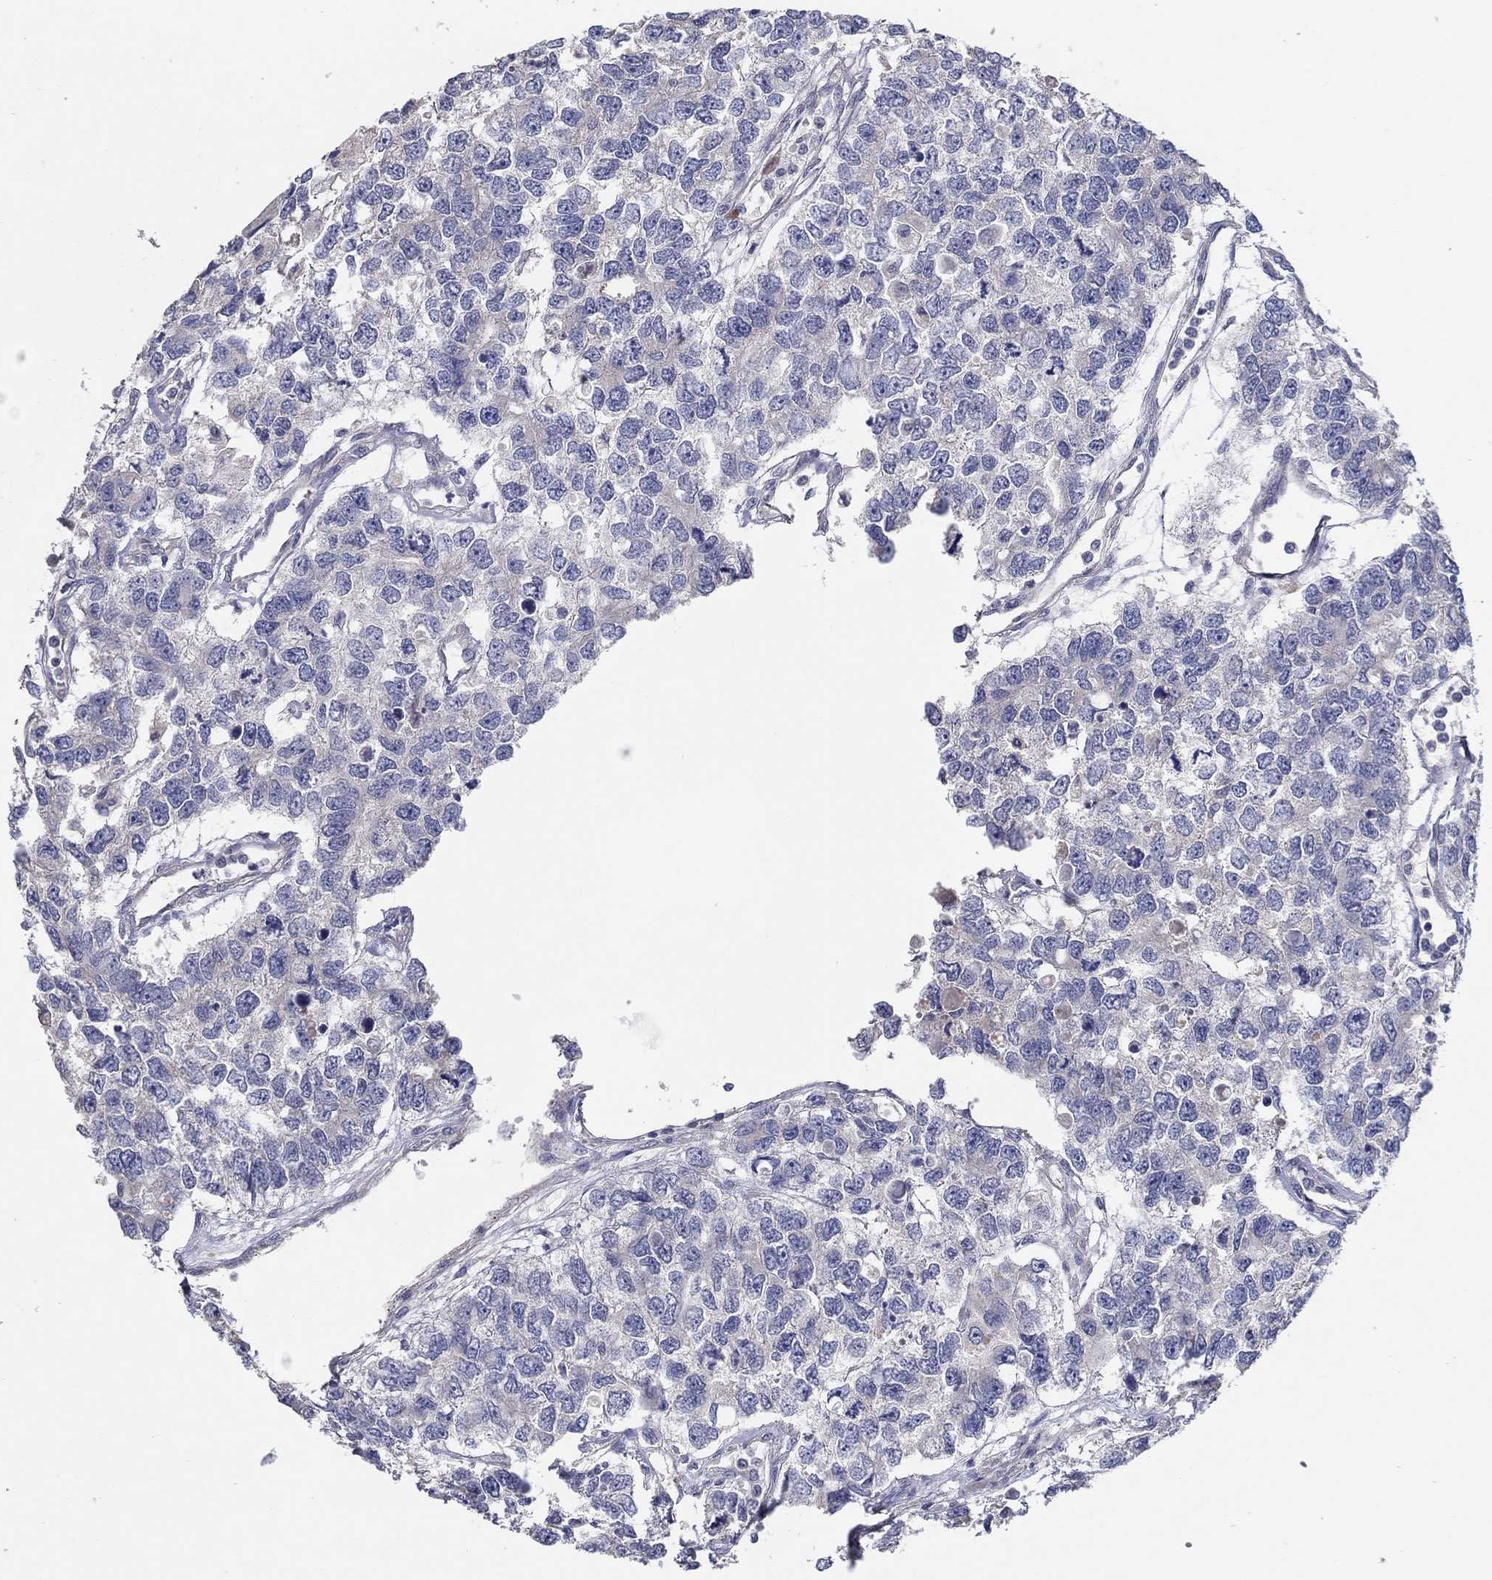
{"staining": {"intensity": "negative", "quantity": "none", "location": "none"}, "tissue": "testis cancer", "cell_type": "Tumor cells", "image_type": "cancer", "snomed": [{"axis": "morphology", "description": "Seminoma, NOS"}, {"axis": "topography", "description": "Testis"}], "caption": "A high-resolution histopathology image shows immunohistochemistry (IHC) staining of seminoma (testis), which reveals no significant expression in tumor cells.", "gene": "DOCK3", "patient": {"sex": "male", "age": 52}}